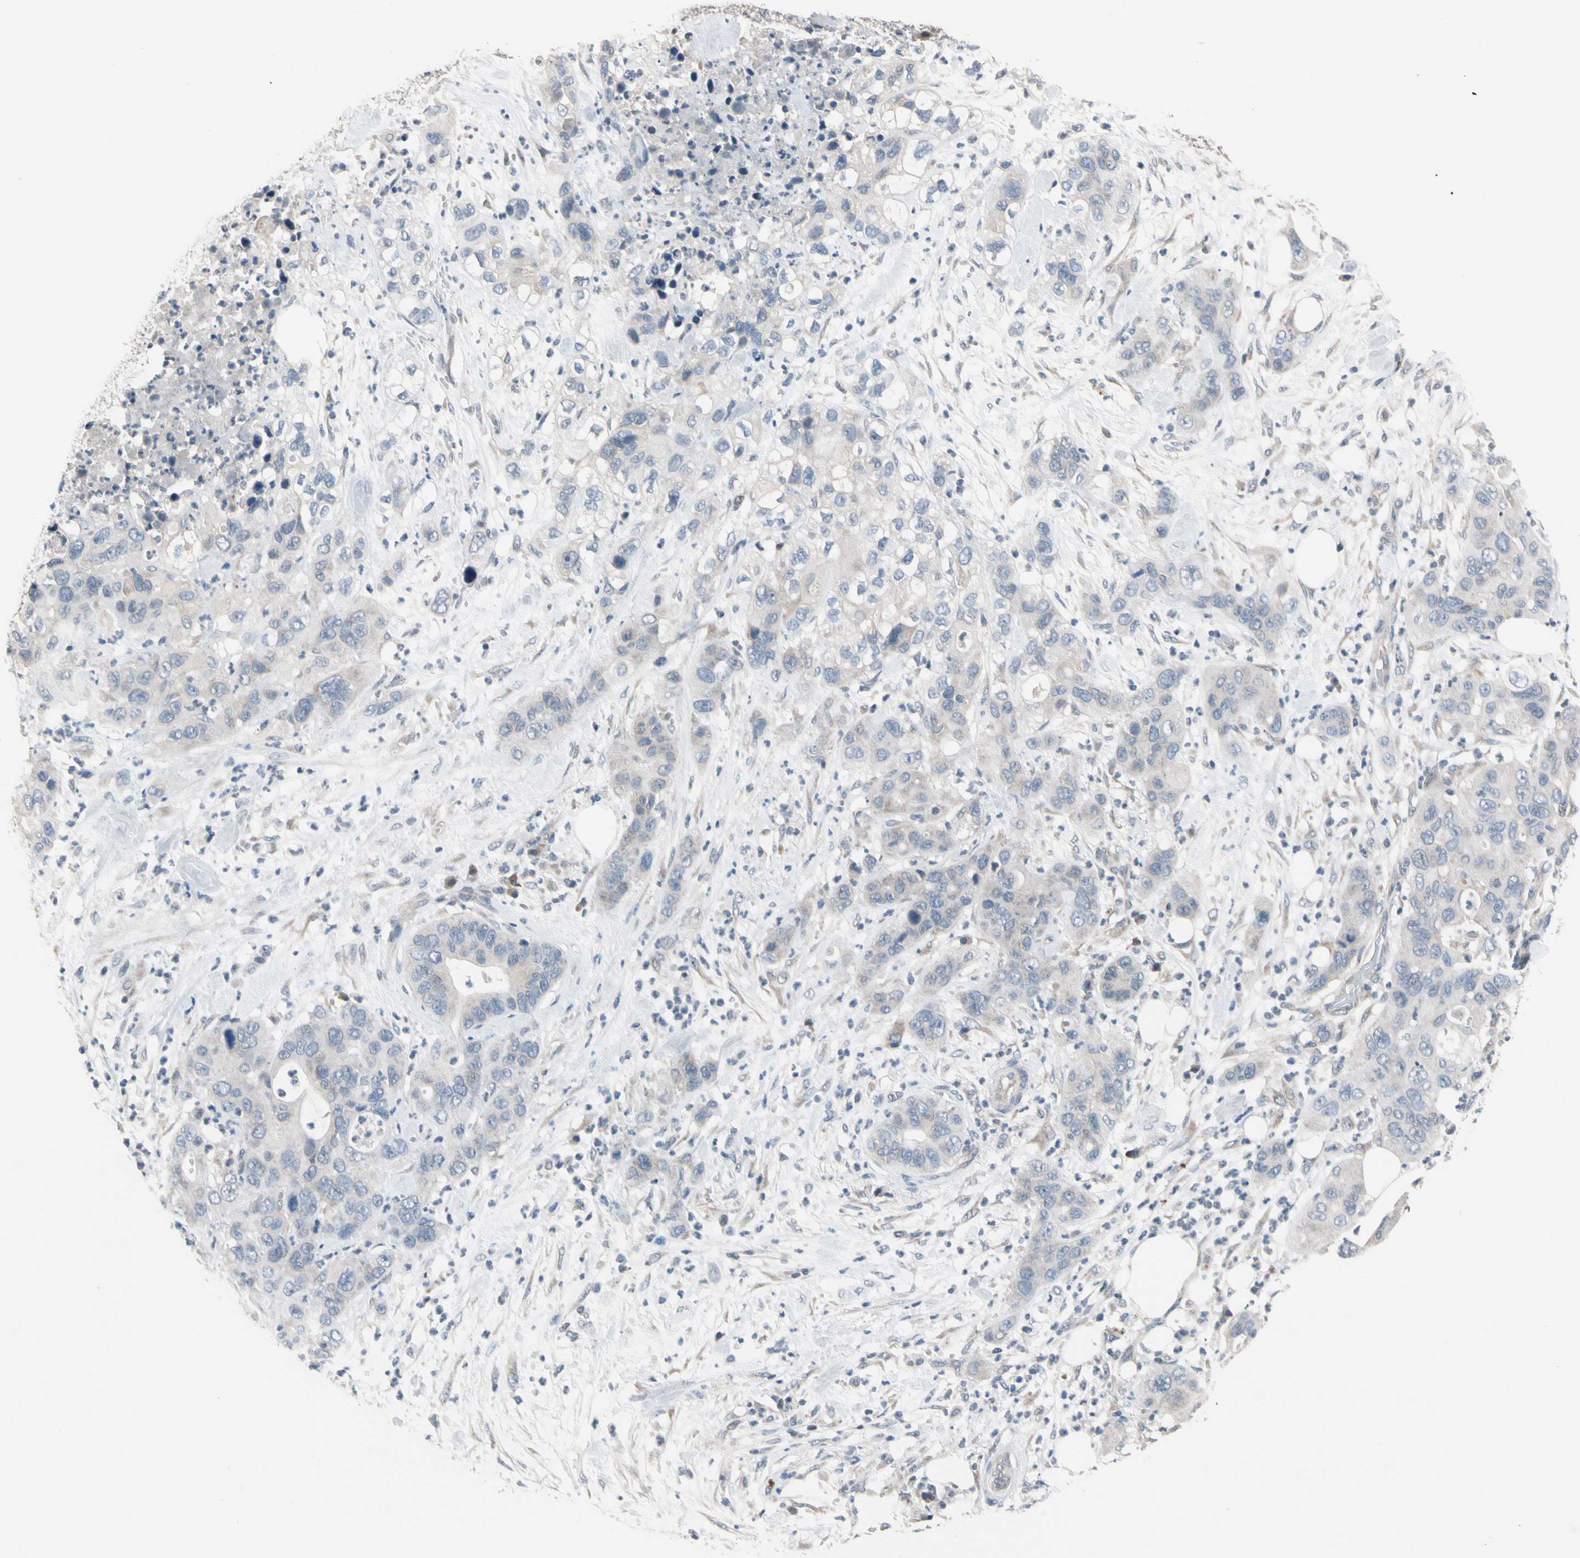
{"staining": {"intensity": "weak", "quantity": "25%-75%", "location": "cytoplasmic/membranous"}, "tissue": "pancreatic cancer", "cell_type": "Tumor cells", "image_type": "cancer", "snomed": [{"axis": "morphology", "description": "Adenocarcinoma, NOS"}, {"axis": "topography", "description": "Pancreas"}], "caption": "Tumor cells show low levels of weak cytoplasmic/membranous positivity in about 25%-75% of cells in pancreatic cancer.", "gene": "SV2A", "patient": {"sex": "female", "age": 71}}